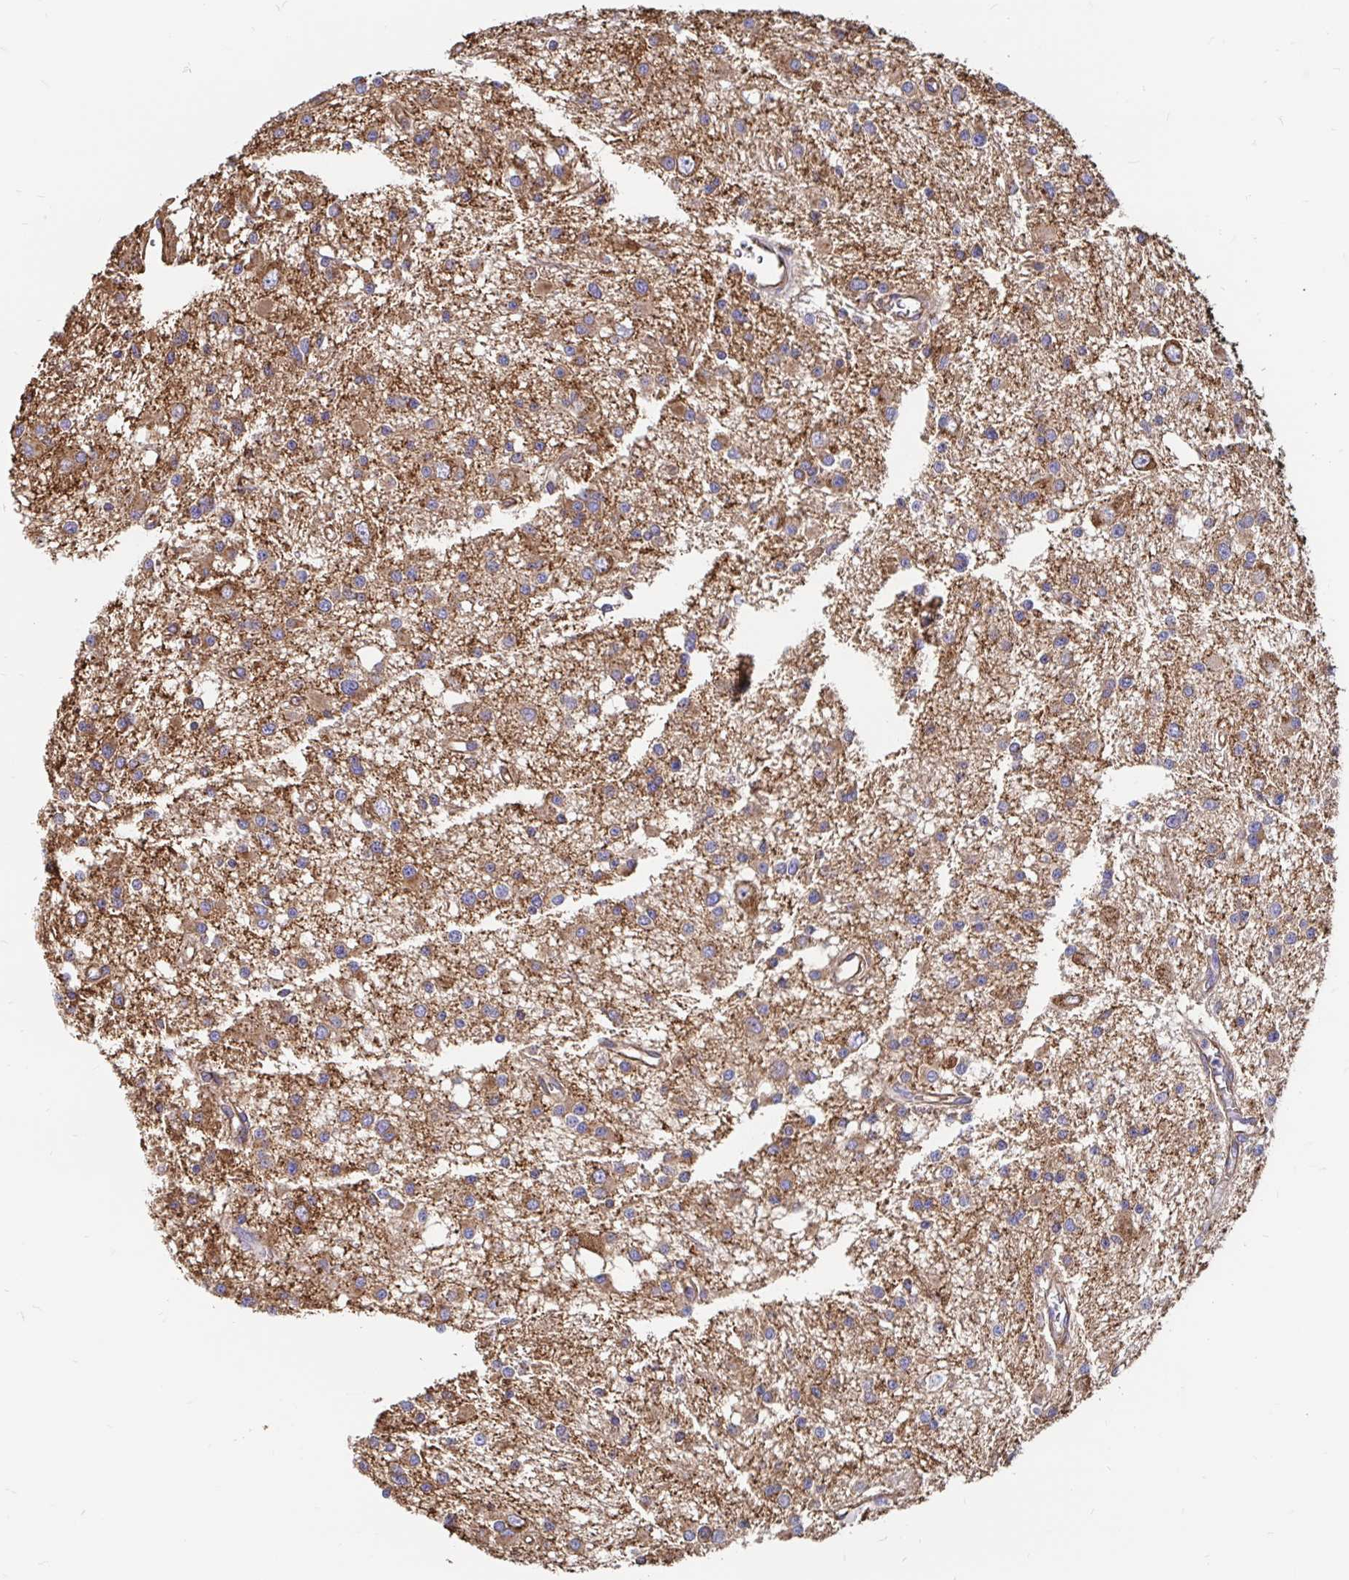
{"staining": {"intensity": "moderate", "quantity": ">75%", "location": "cytoplasmic/membranous"}, "tissue": "glioma", "cell_type": "Tumor cells", "image_type": "cancer", "snomed": [{"axis": "morphology", "description": "Glioma, malignant, High grade"}, {"axis": "topography", "description": "Brain"}], "caption": "An image of human glioma stained for a protein exhibits moderate cytoplasmic/membranous brown staining in tumor cells. The staining was performed using DAB (3,3'-diaminobenzidine), with brown indicating positive protein expression. Nuclei are stained blue with hematoxylin.", "gene": "CLTC", "patient": {"sex": "male", "age": 54}}